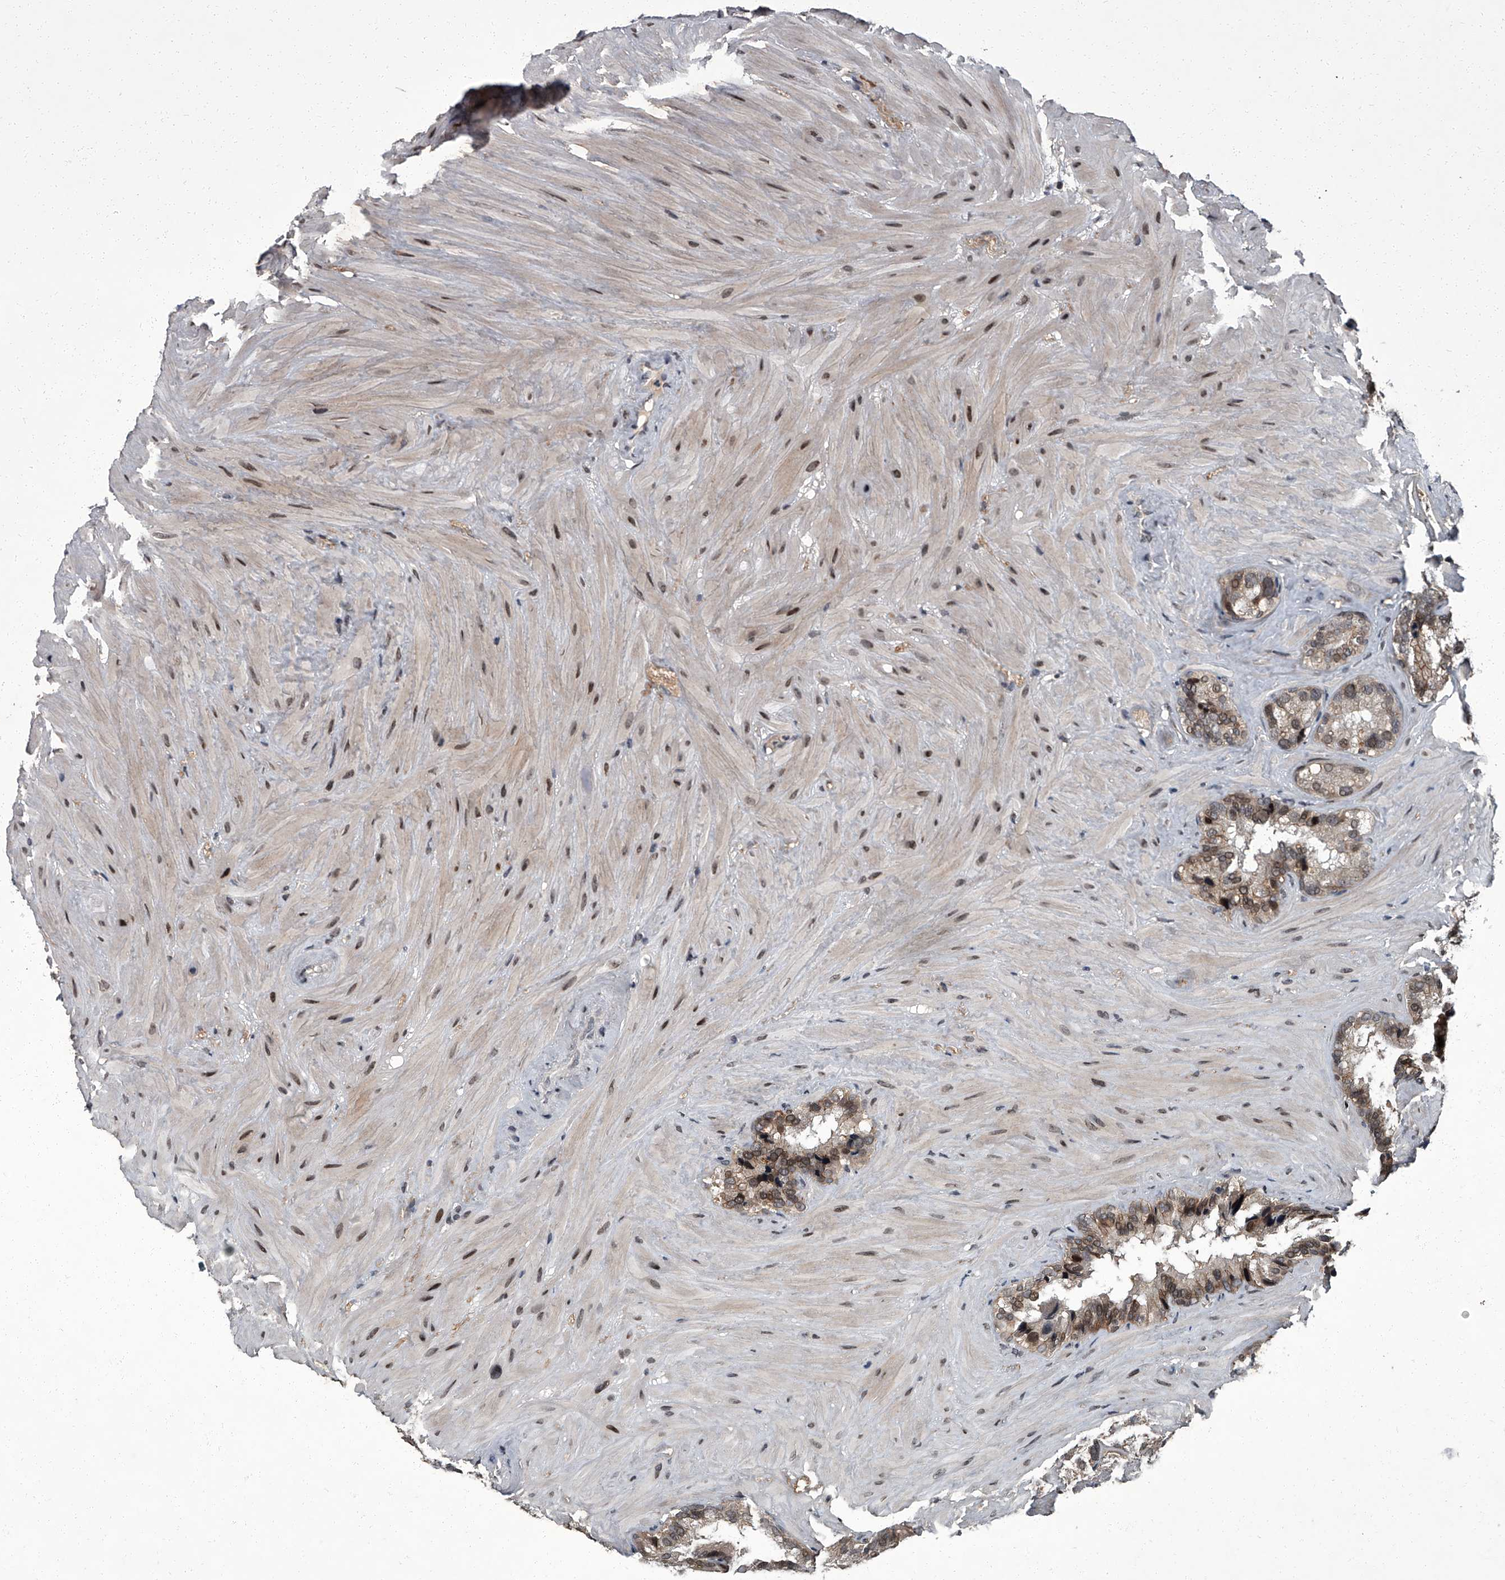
{"staining": {"intensity": "moderate", "quantity": ">75%", "location": "cytoplasmic/membranous,nuclear"}, "tissue": "seminal vesicle", "cell_type": "Glandular cells", "image_type": "normal", "snomed": [{"axis": "morphology", "description": "Normal tissue, NOS"}, {"axis": "topography", "description": "Prostate"}, {"axis": "topography", "description": "Seminal veicle"}], "caption": "IHC histopathology image of normal human seminal vesicle stained for a protein (brown), which displays medium levels of moderate cytoplasmic/membranous,nuclear positivity in approximately >75% of glandular cells.", "gene": "ZNF518B", "patient": {"sex": "male", "age": 68}}